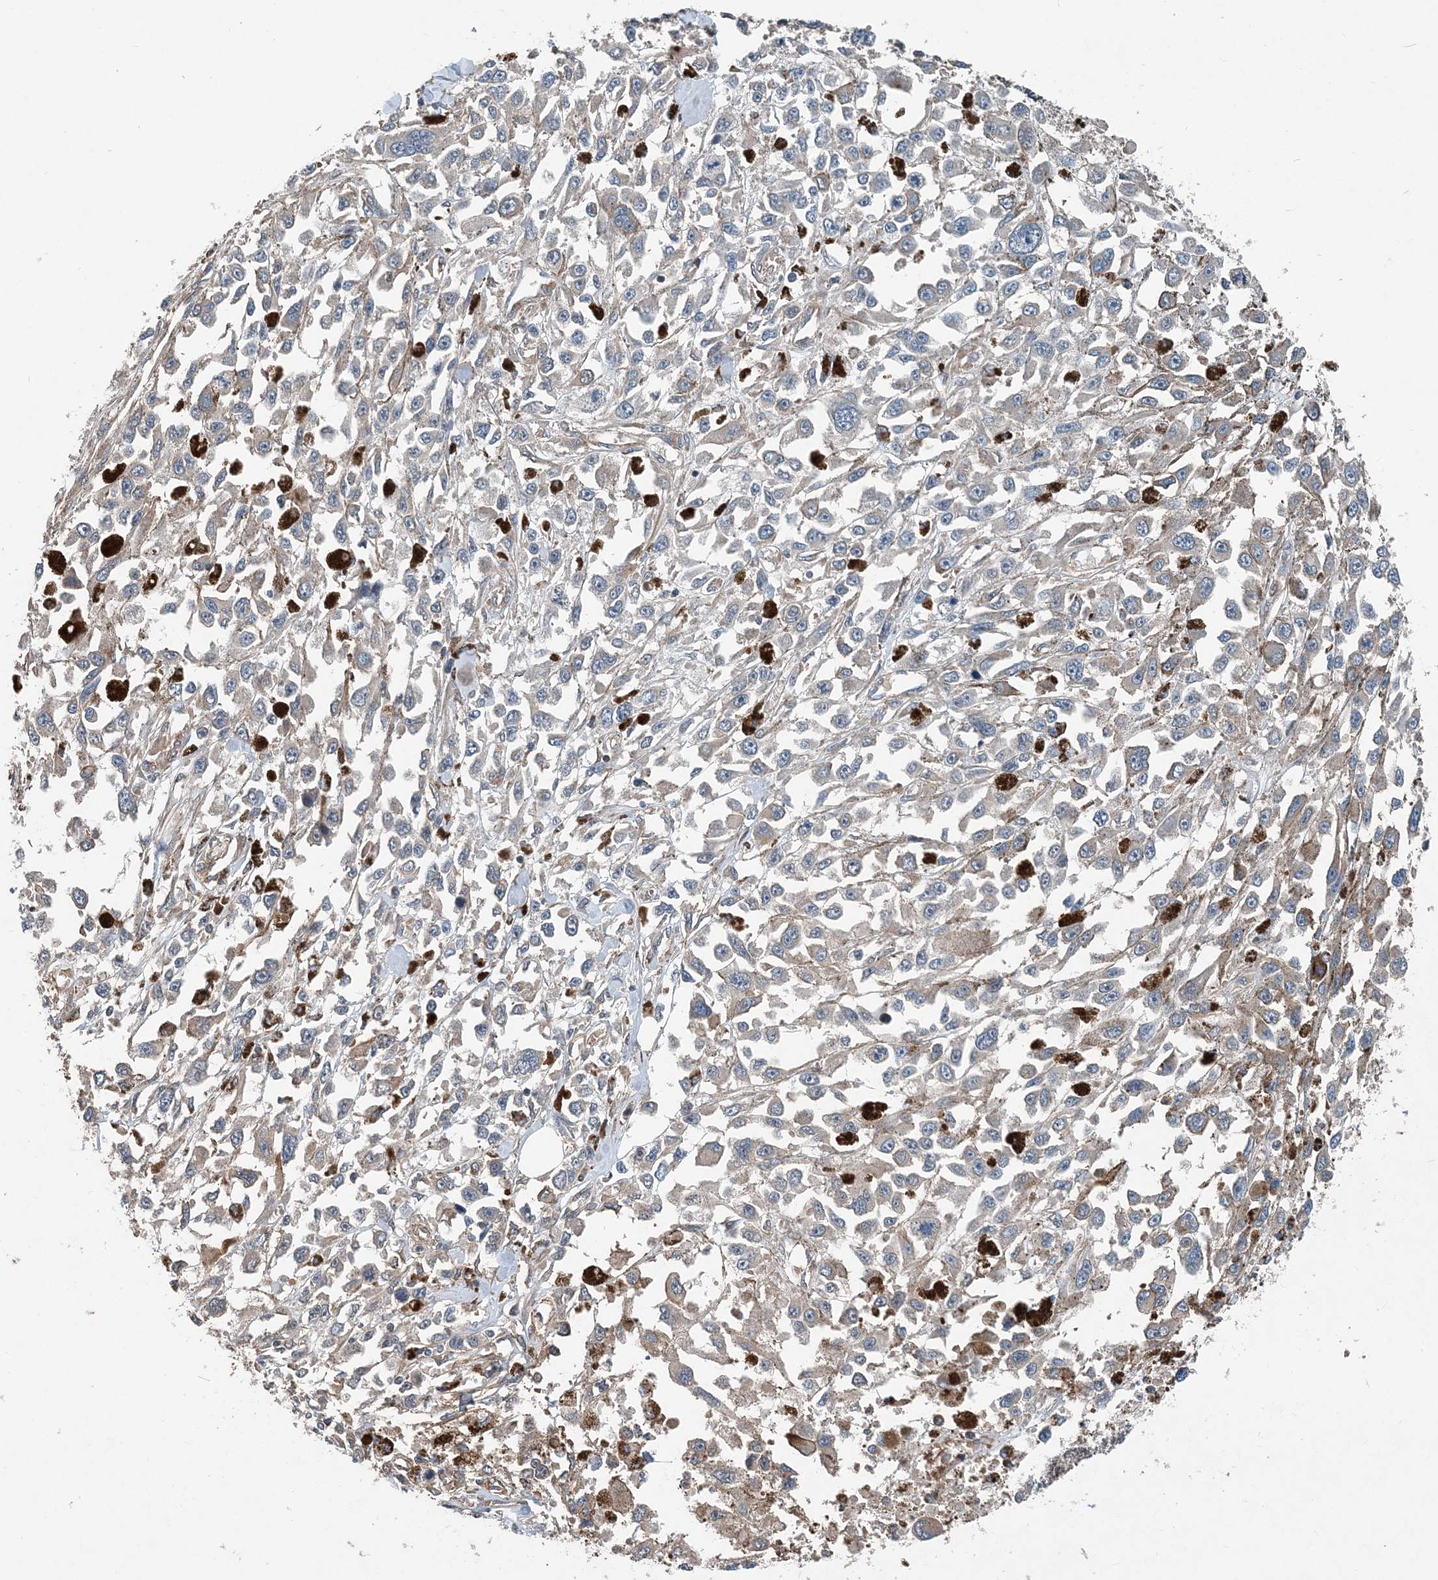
{"staining": {"intensity": "weak", "quantity": "<25%", "location": "cytoplasmic/membranous"}, "tissue": "melanoma", "cell_type": "Tumor cells", "image_type": "cancer", "snomed": [{"axis": "morphology", "description": "Malignant melanoma, Metastatic site"}, {"axis": "topography", "description": "Lymph node"}], "caption": "The histopathology image exhibits no staining of tumor cells in melanoma.", "gene": "SMPD3", "patient": {"sex": "male", "age": 59}}